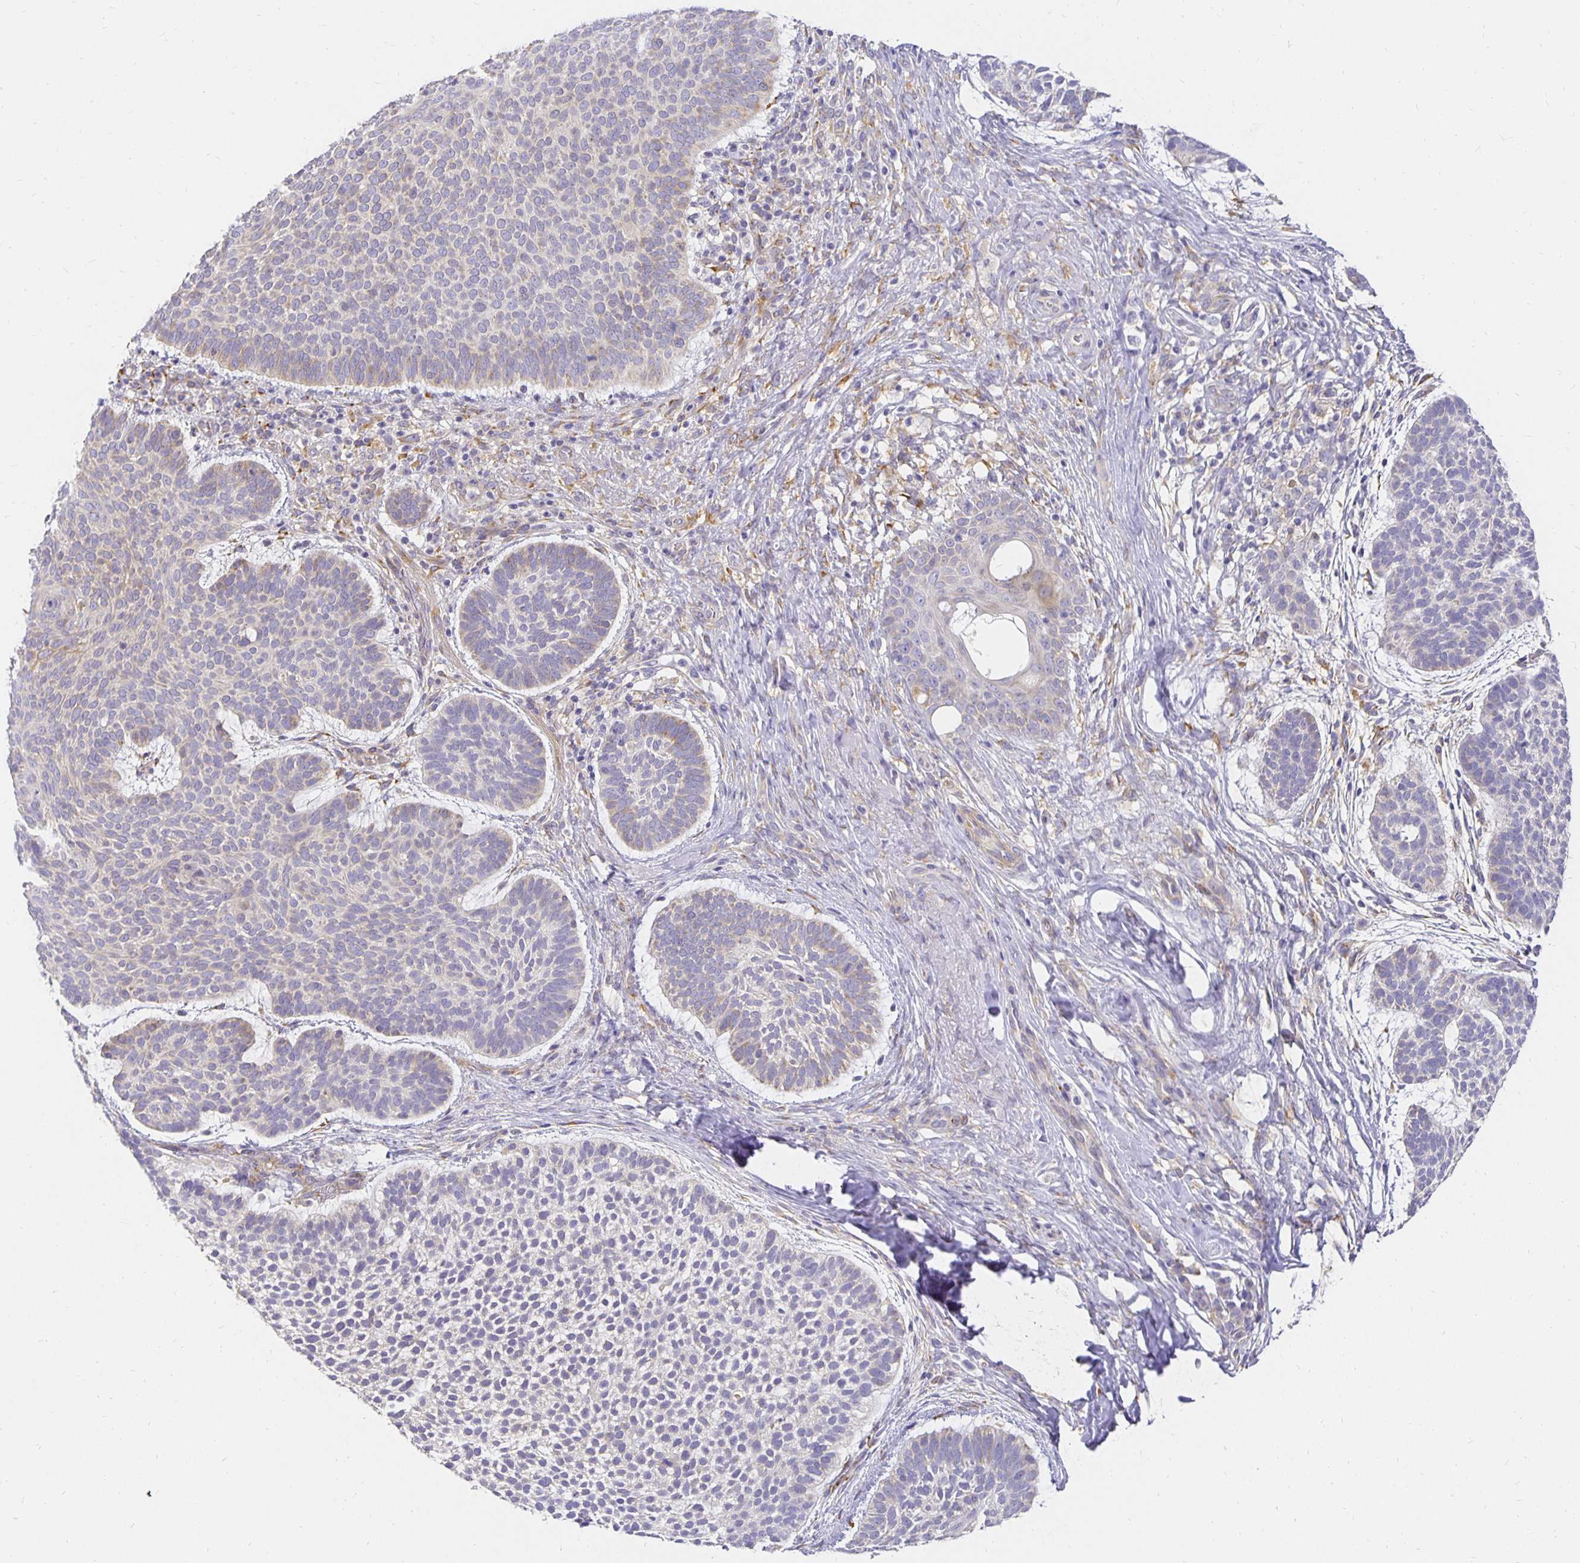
{"staining": {"intensity": "weak", "quantity": "<25%", "location": "cytoplasmic/membranous"}, "tissue": "skin cancer", "cell_type": "Tumor cells", "image_type": "cancer", "snomed": [{"axis": "morphology", "description": "Basal cell carcinoma"}, {"axis": "topography", "description": "Skin"}, {"axis": "topography", "description": "Skin of face"}], "caption": "DAB (3,3'-diaminobenzidine) immunohistochemical staining of human skin cancer reveals no significant staining in tumor cells.", "gene": "PLOD1", "patient": {"sex": "male", "age": 73}}